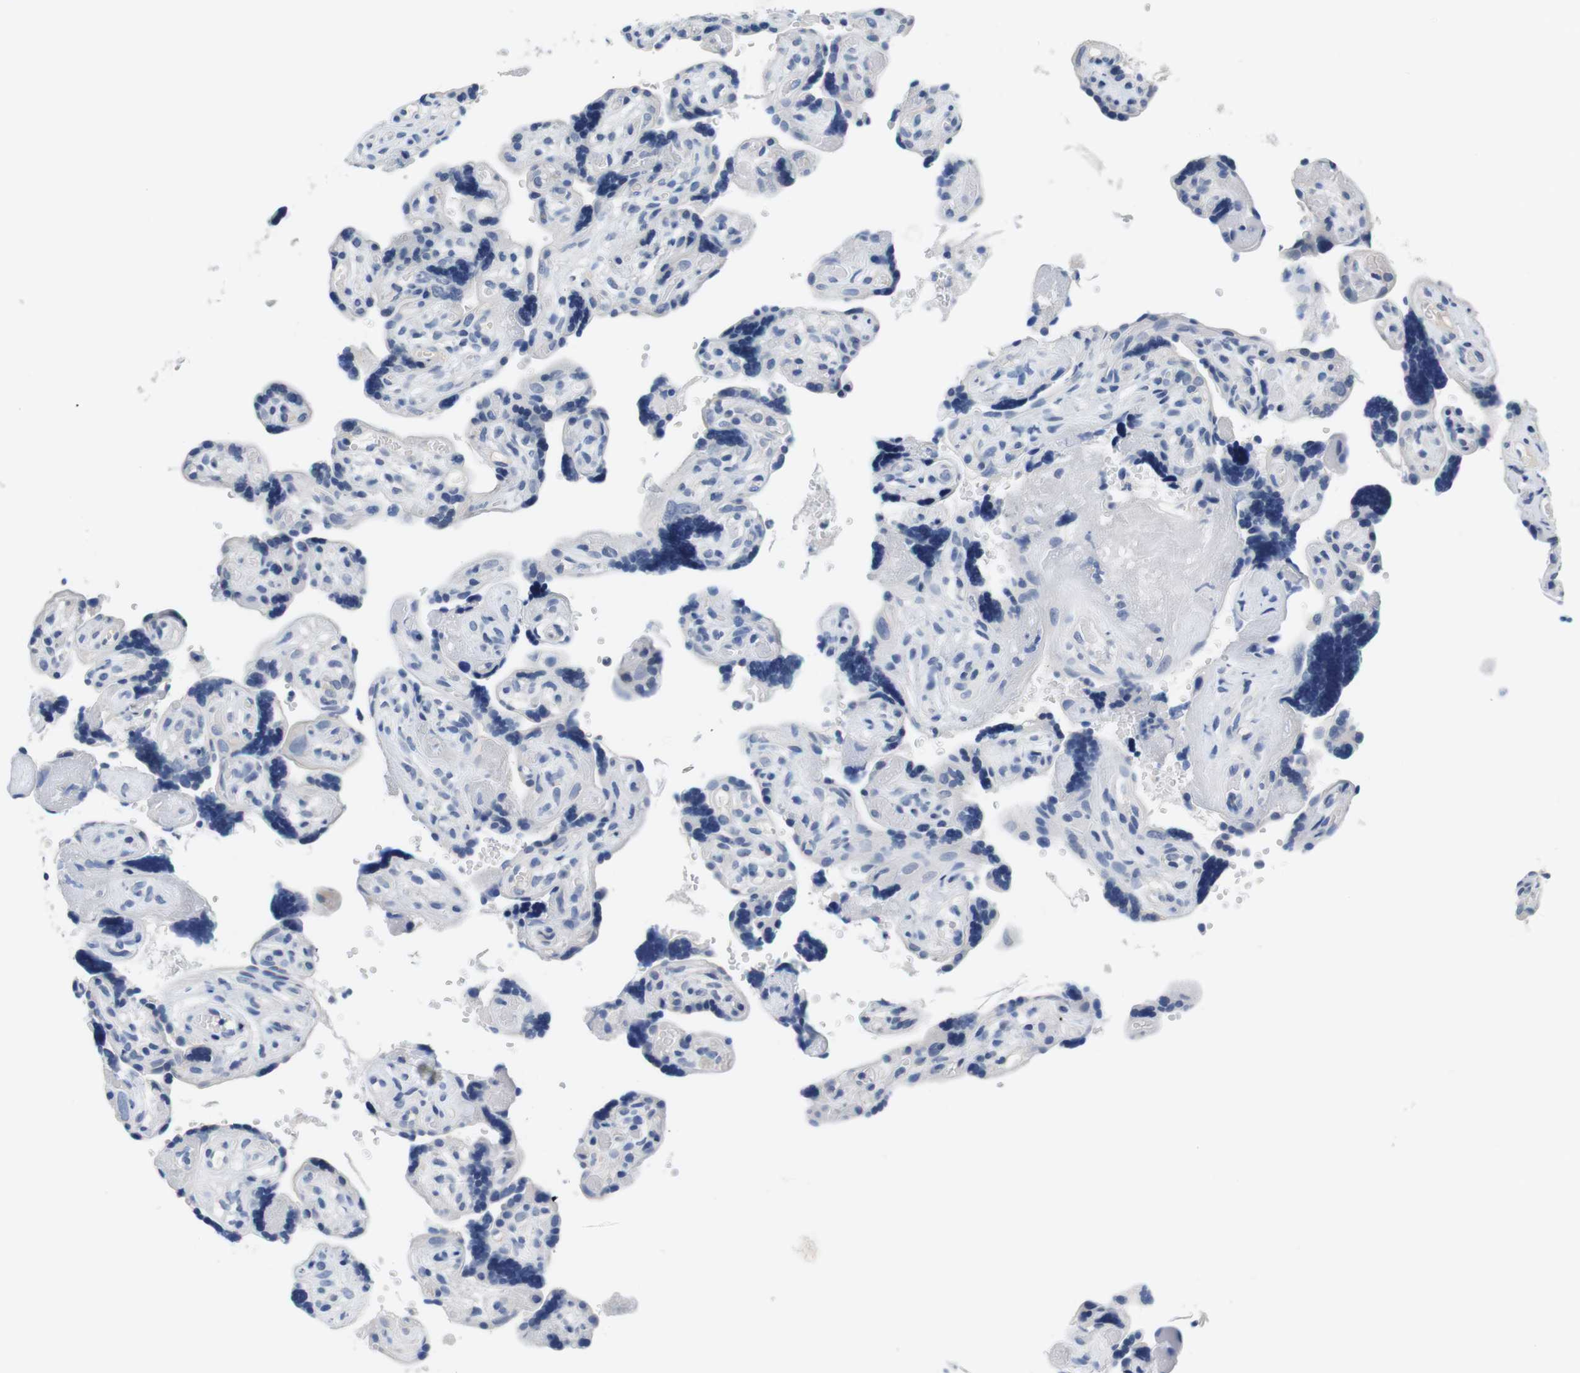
{"staining": {"intensity": "negative", "quantity": "none", "location": "none"}, "tissue": "placenta", "cell_type": "Decidual cells", "image_type": "normal", "snomed": [{"axis": "morphology", "description": "Normal tissue, NOS"}, {"axis": "topography", "description": "Placenta"}], "caption": "The photomicrograph displays no significant positivity in decidual cells of placenta.", "gene": "MAP6", "patient": {"sex": "female", "age": 30}}